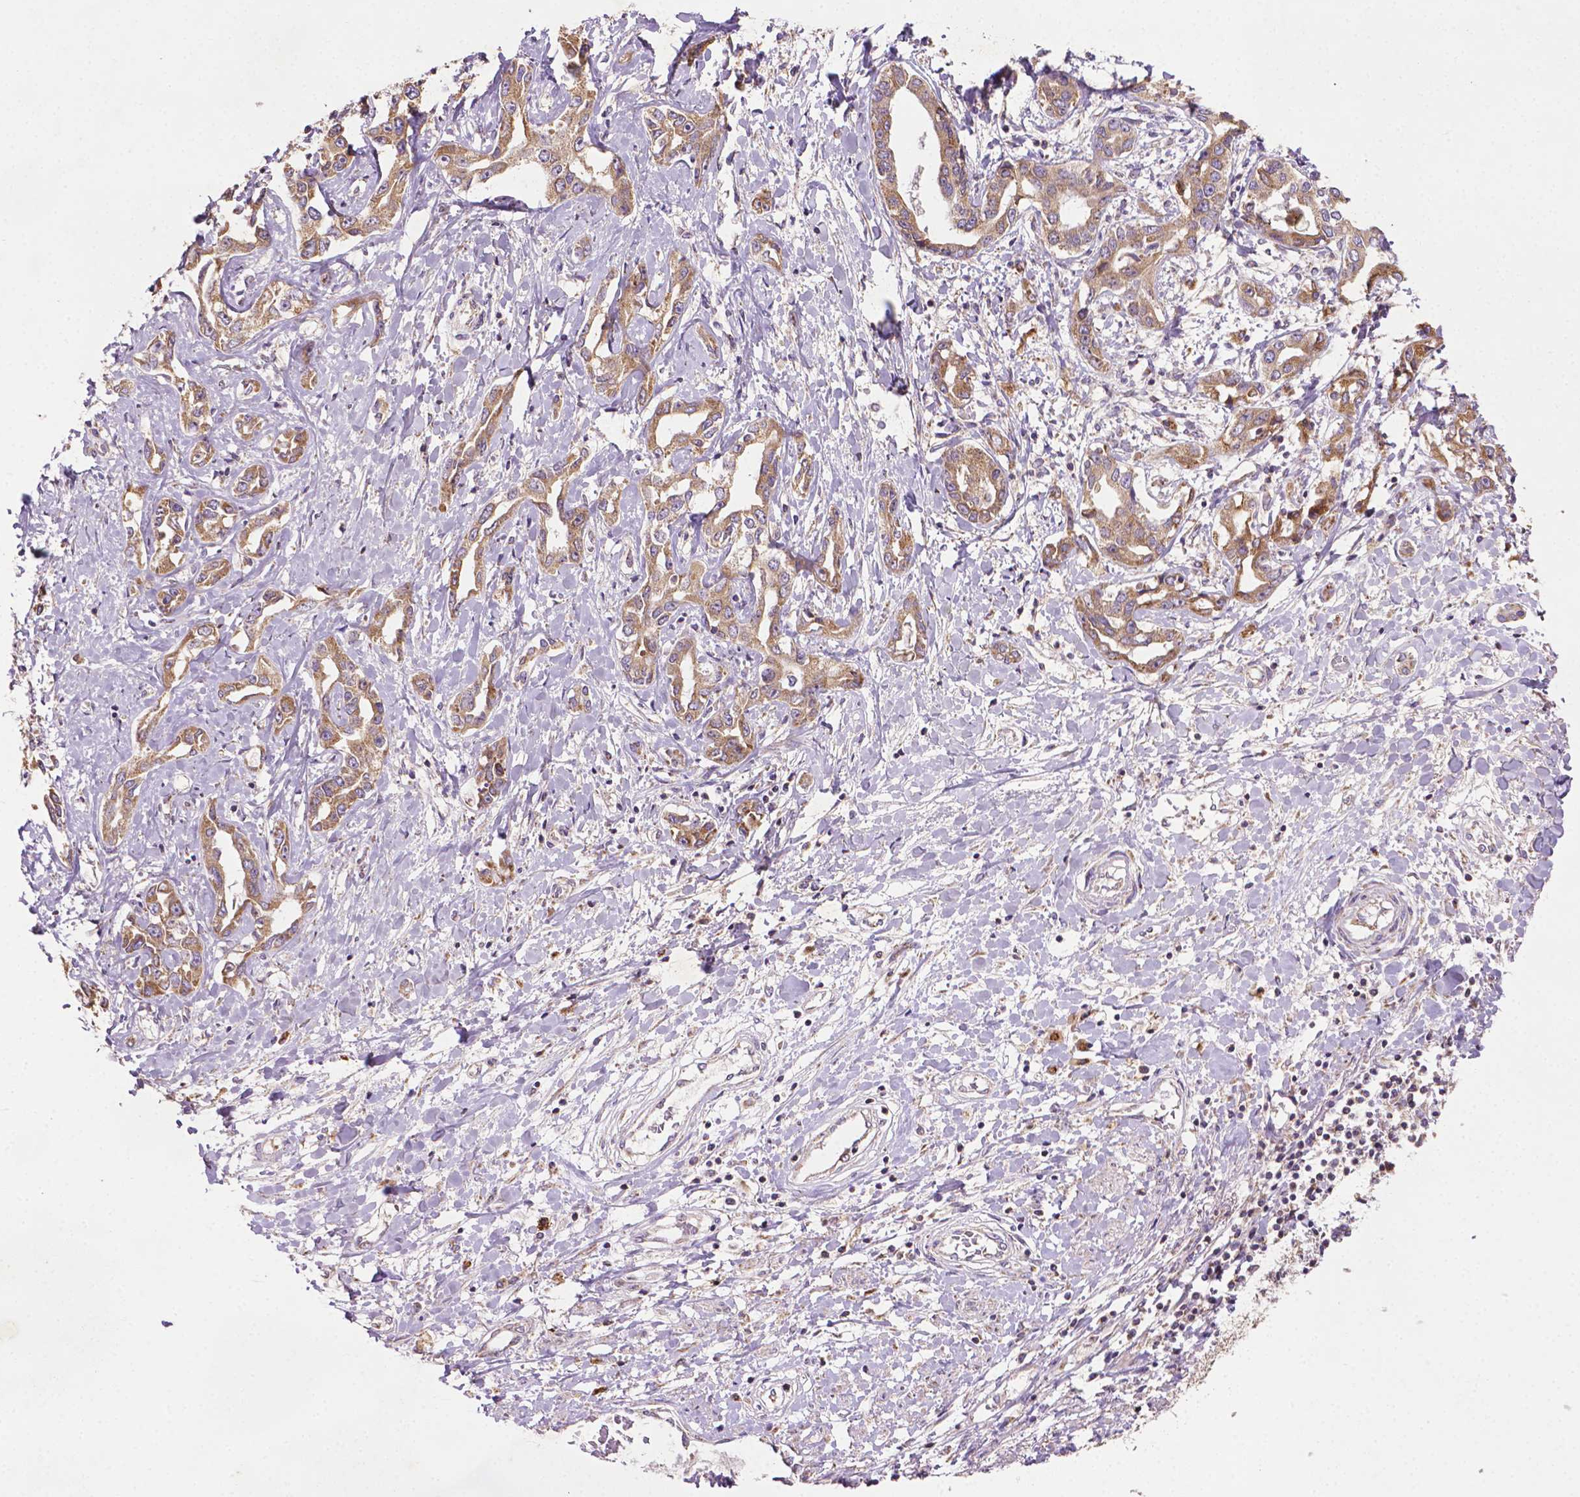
{"staining": {"intensity": "weak", "quantity": ">75%", "location": "cytoplasmic/membranous"}, "tissue": "liver cancer", "cell_type": "Tumor cells", "image_type": "cancer", "snomed": [{"axis": "morphology", "description": "Cholangiocarcinoma"}, {"axis": "topography", "description": "Liver"}], "caption": "This micrograph shows liver cholangiocarcinoma stained with immunohistochemistry to label a protein in brown. The cytoplasmic/membranous of tumor cells show weak positivity for the protein. Nuclei are counter-stained blue.", "gene": "ILVBL", "patient": {"sex": "male", "age": 59}}